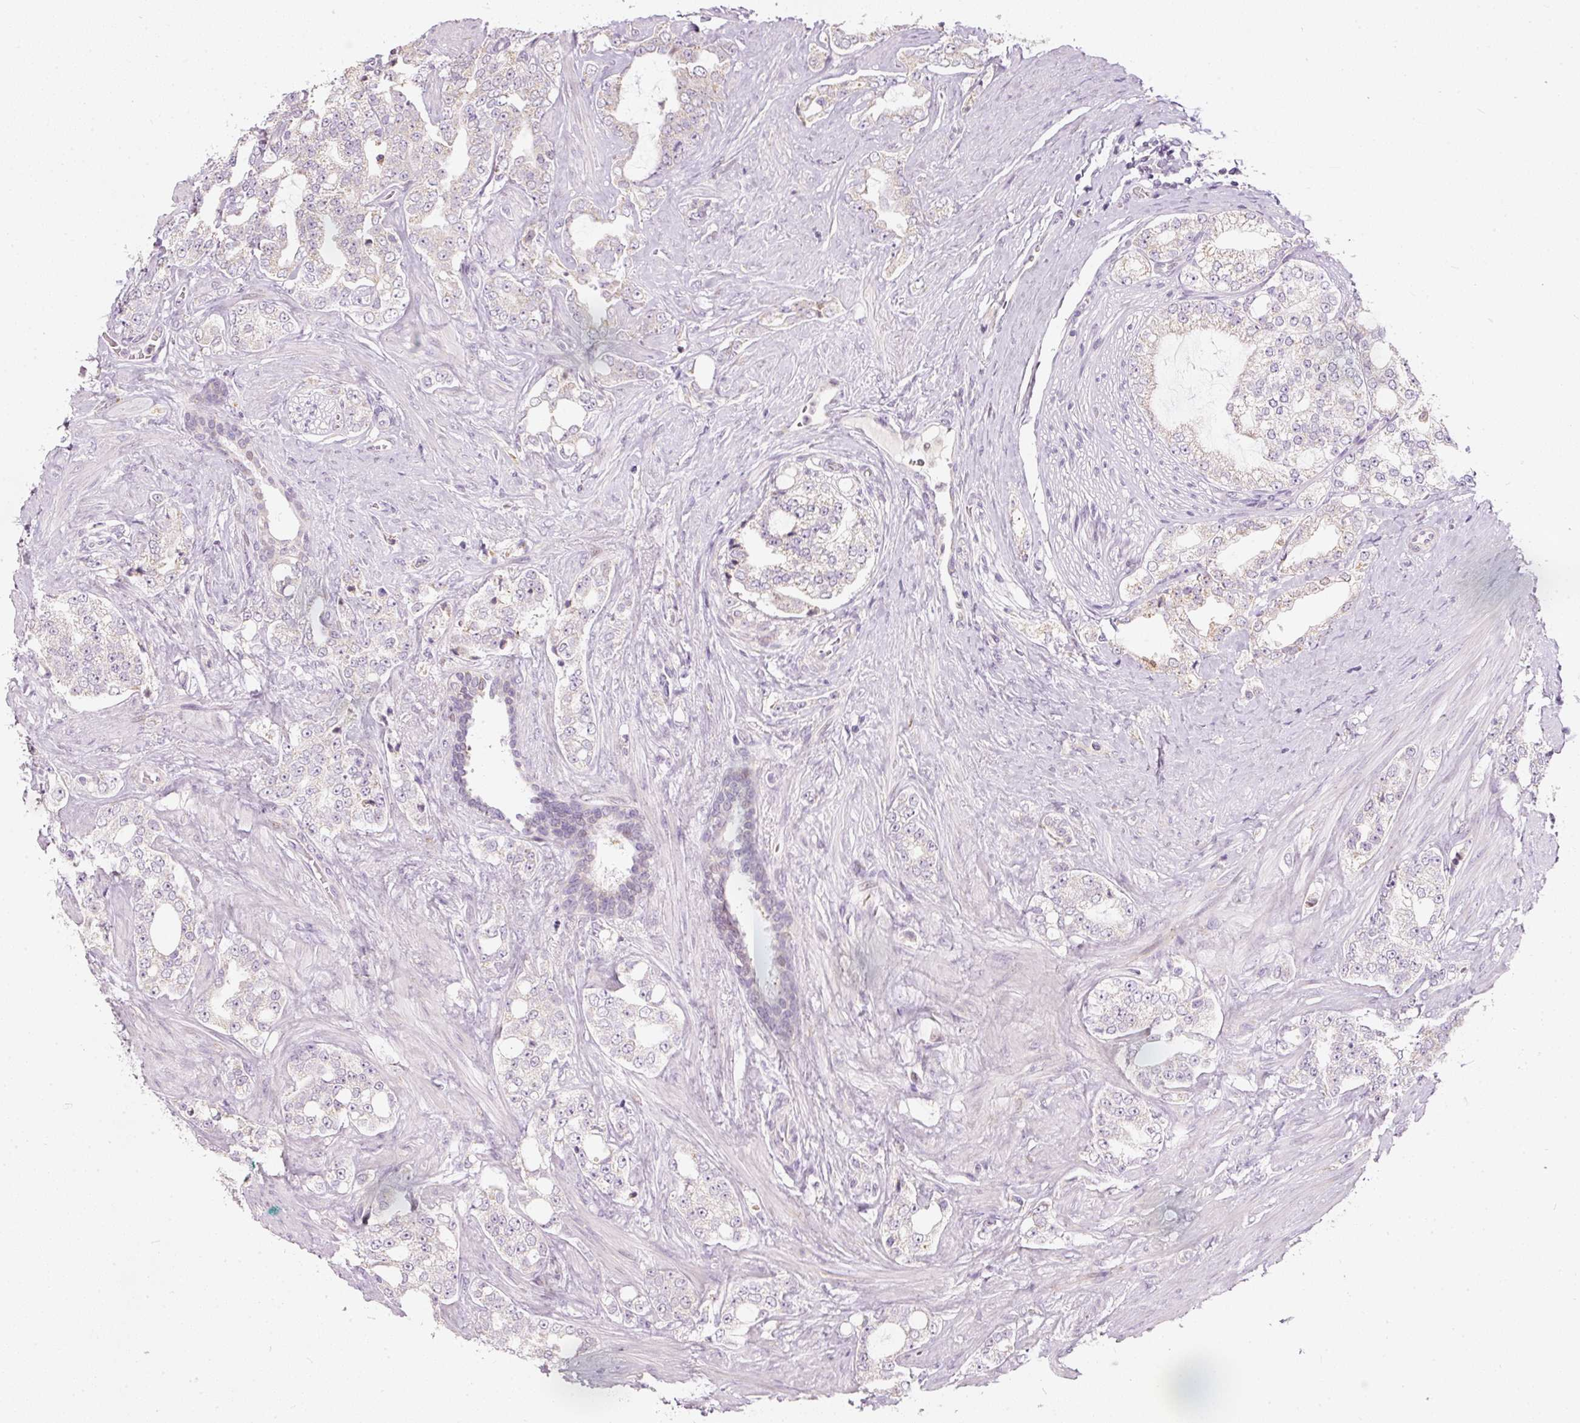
{"staining": {"intensity": "negative", "quantity": "none", "location": "none"}, "tissue": "prostate cancer", "cell_type": "Tumor cells", "image_type": "cancer", "snomed": [{"axis": "morphology", "description": "Adenocarcinoma, High grade"}, {"axis": "topography", "description": "Prostate"}], "caption": "Tumor cells show no significant positivity in prostate cancer (adenocarcinoma (high-grade)).", "gene": "RNF39", "patient": {"sex": "male", "age": 64}}